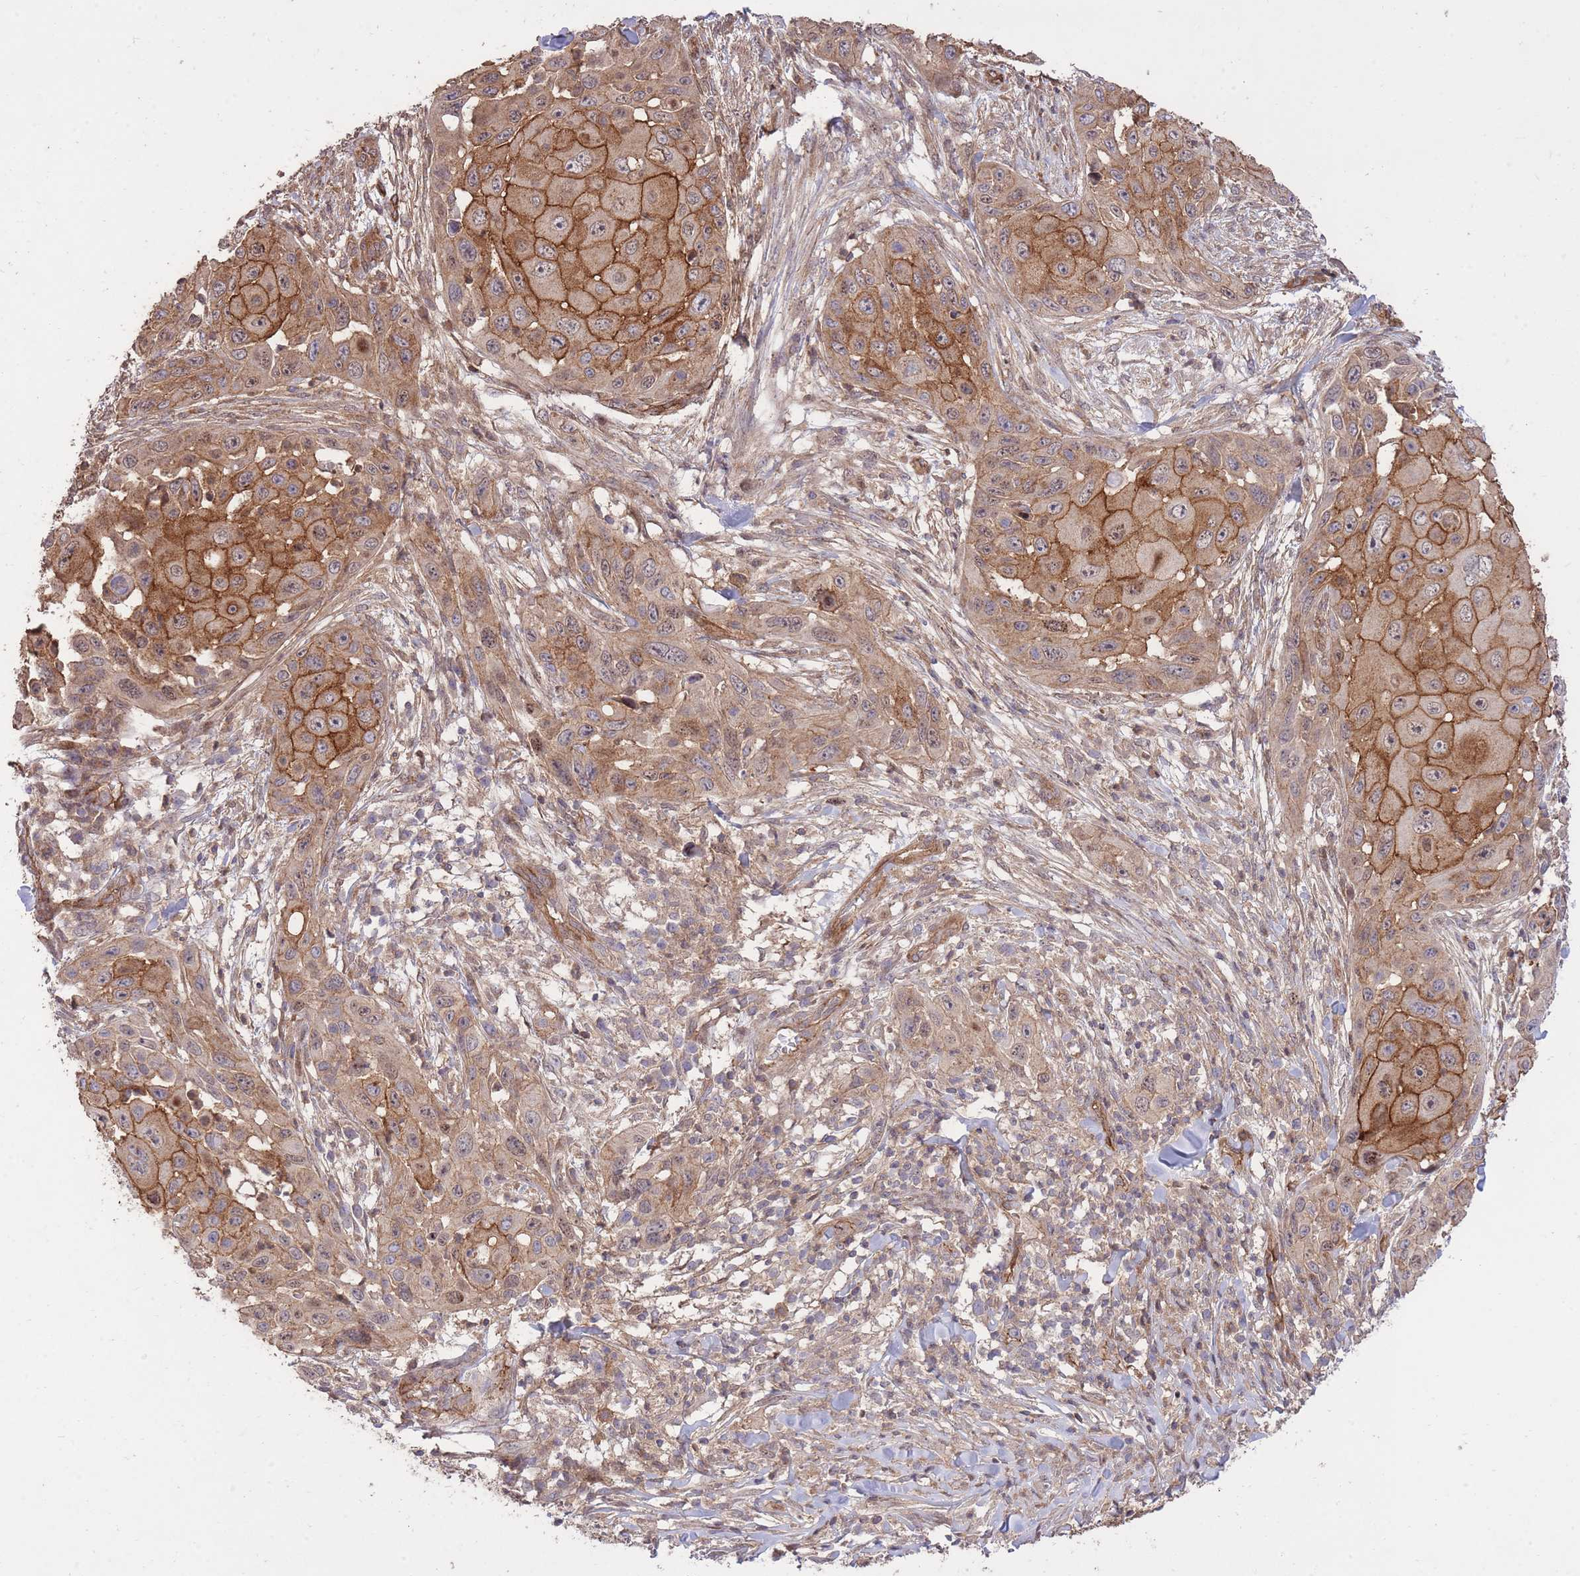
{"staining": {"intensity": "moderate", "quantity": ">75%", "location": "cytoplasmic/membranous"}, "tissue": "skin cancer", "cell_type": "Tumor cells", "image_type": "cancer", "snomed": [{"axis": "morphology", "description": "Squamous cell carcinoma, NOS"}, {"axis": "topography", "description": "Skin"}], "caption": "Moderate cytoplasmic/membranous staining for a protein is appreciated in approximately >75% of tumor cells of skin cancer (squamous cell carcinoma) using immunohistochemistry (IHC).", "gene": "PLD1", "patient": {"sex": "female", "age": 44}}